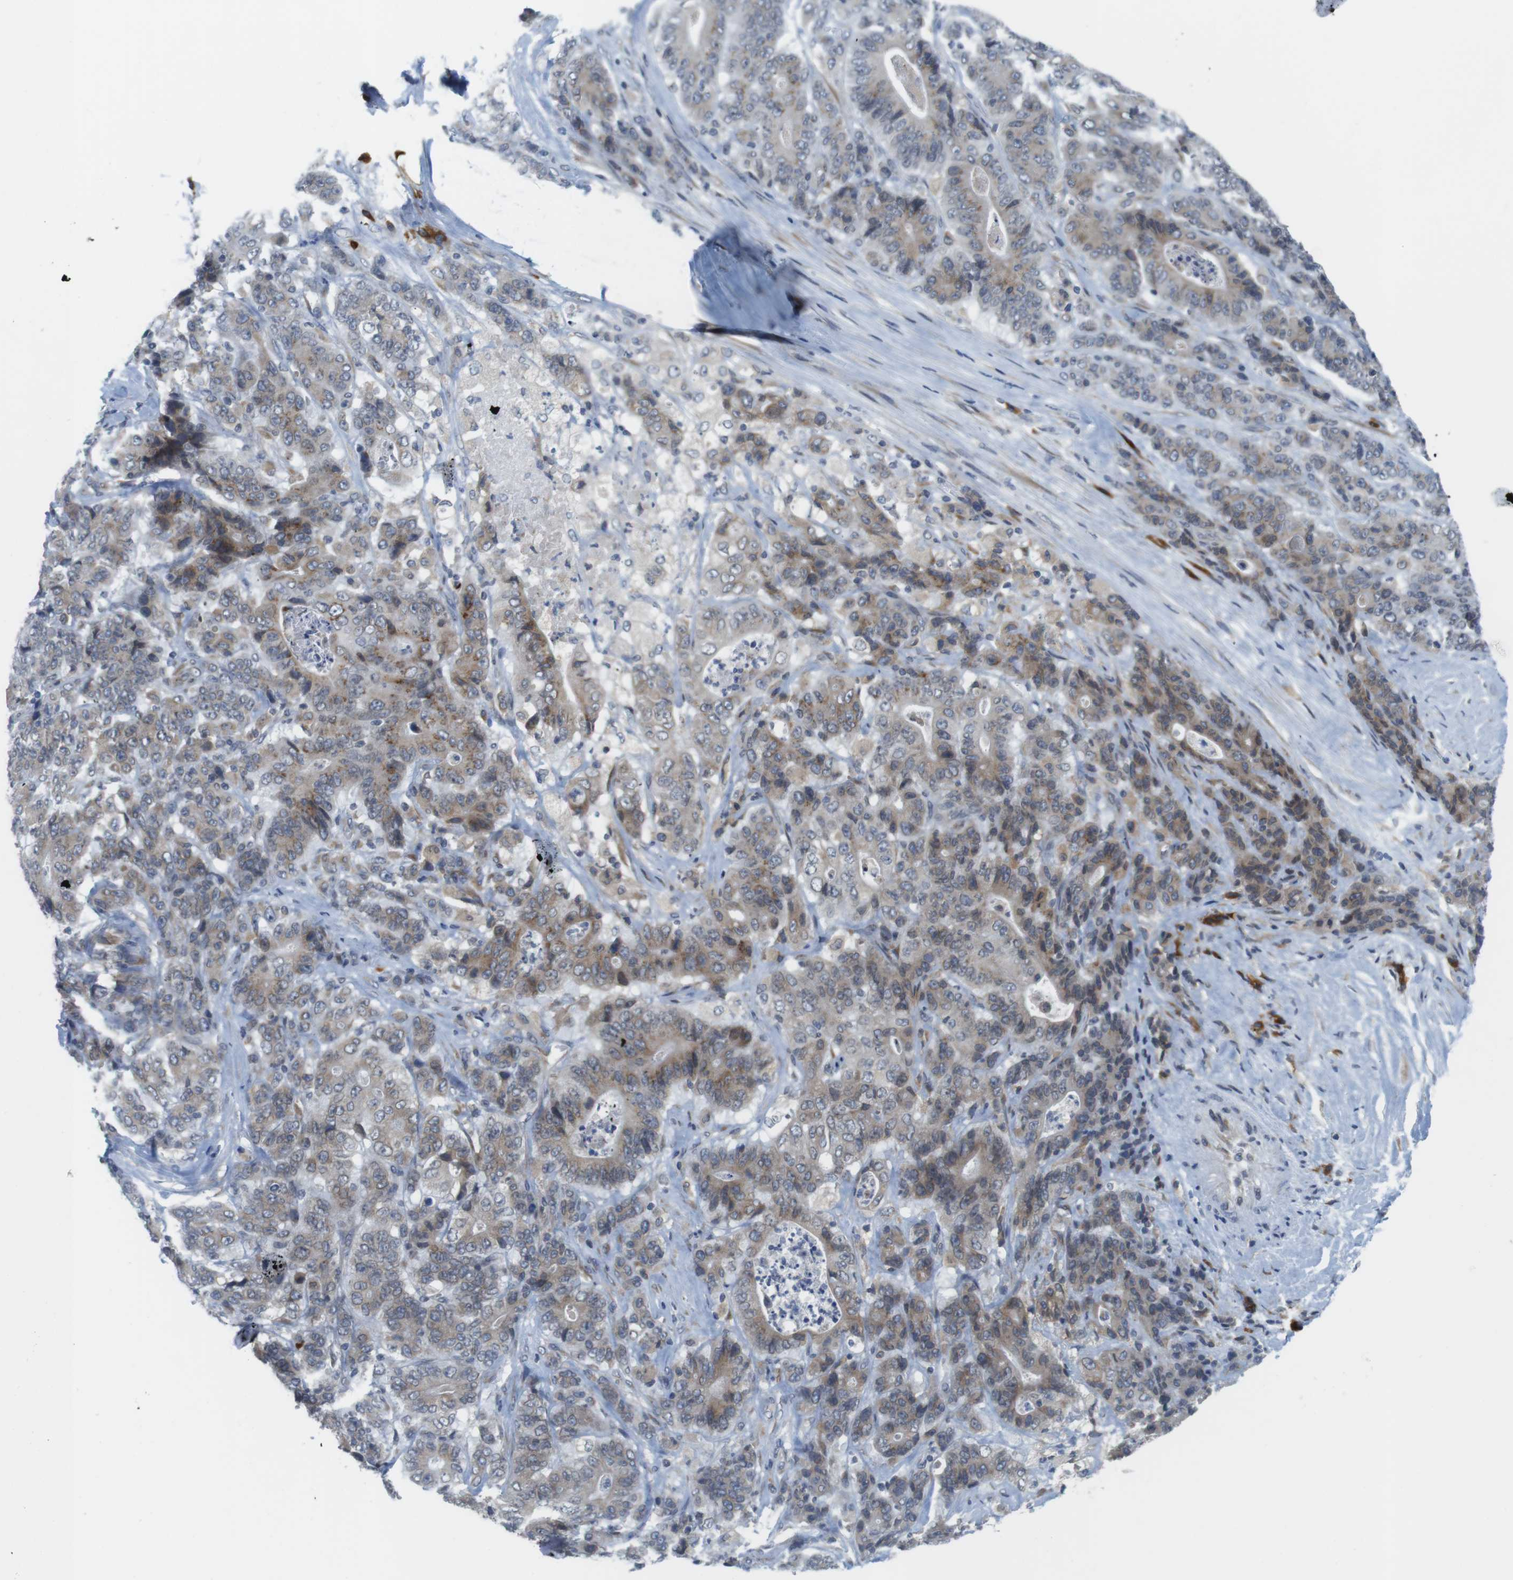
{"staining": {"intensity": "moderate", "quantity": ">75%", "location": "cytoplasmic/membranous"}, "tissue": "stomach cancer", "cell_type": "Tumor cells", "image_type": "cancer", "snomed": [{"axis": "morphology", "description": "Adenocarcinoma, NOS"}, {"axis": "topography", "description": "Stomach"}], "caption": "Human stomach cancer (adenocarcinoma) stained for a protein (brown) shows moderate cytoplasmic/membranous positive staining in approximately >75% of tumor cells.", "gene": "ERGIC3", "patient": {"sex": "female", "age": 73}}